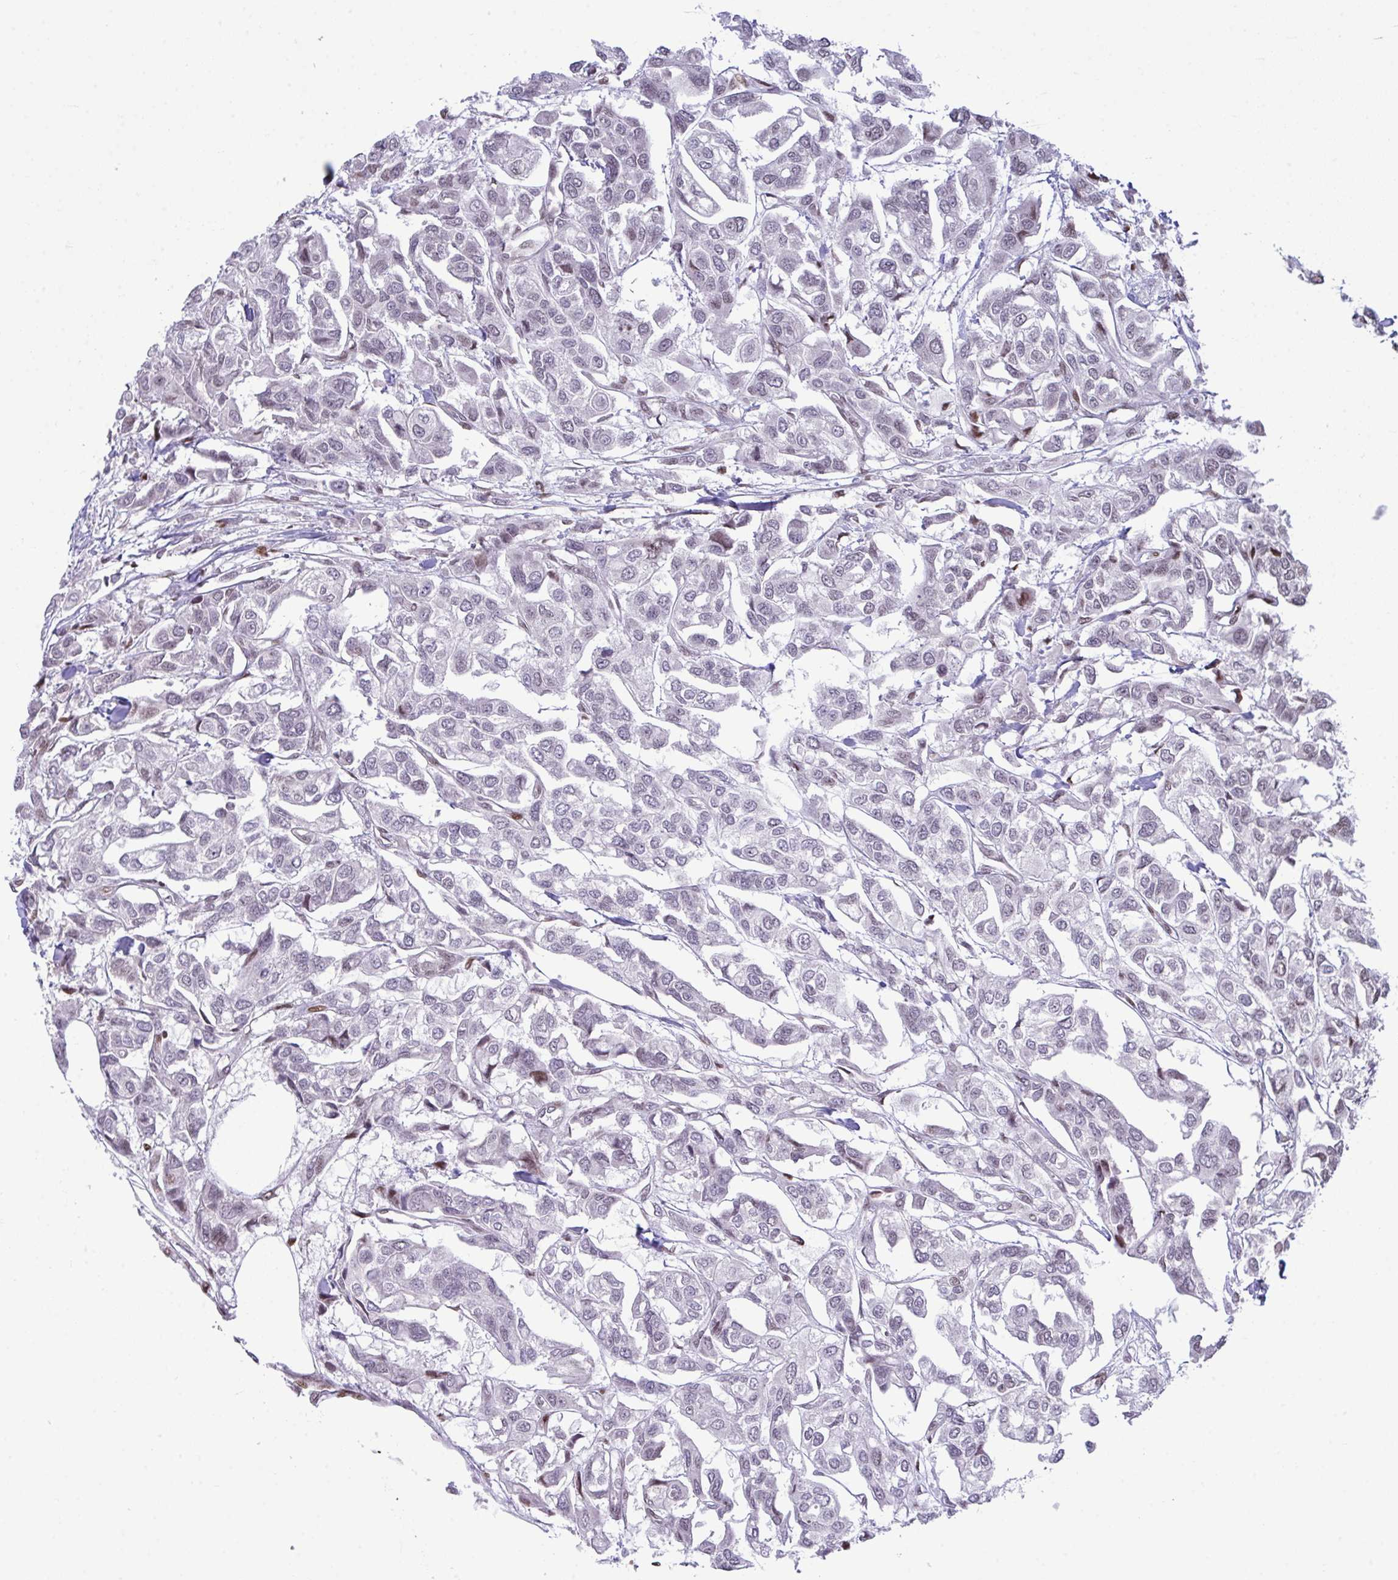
{"staining": {"intensity": "moderate", "quantity": "<25%", "location": "nuclear"}, "tissue": "urothelial cancer", "cell_type": "Tumor cells", "image_type": "cancer", "snomed": [{"axis": "morphology", "description": "Urothelial carcinoma, High grade"}, {"axis": "topography", "description": "Urinary bladder"}], "caption": "Urothelial carcinoma (high-grade) was stained to show a protein in brown. There is low levels of moderate nuclear staining in about <25% of tumor cells. Immunohistochemistry stains the protein in brown and the nuclei are stained blue.", "gene": "RAPGEF5", "patient": {"sex": "male", "age": 67}}